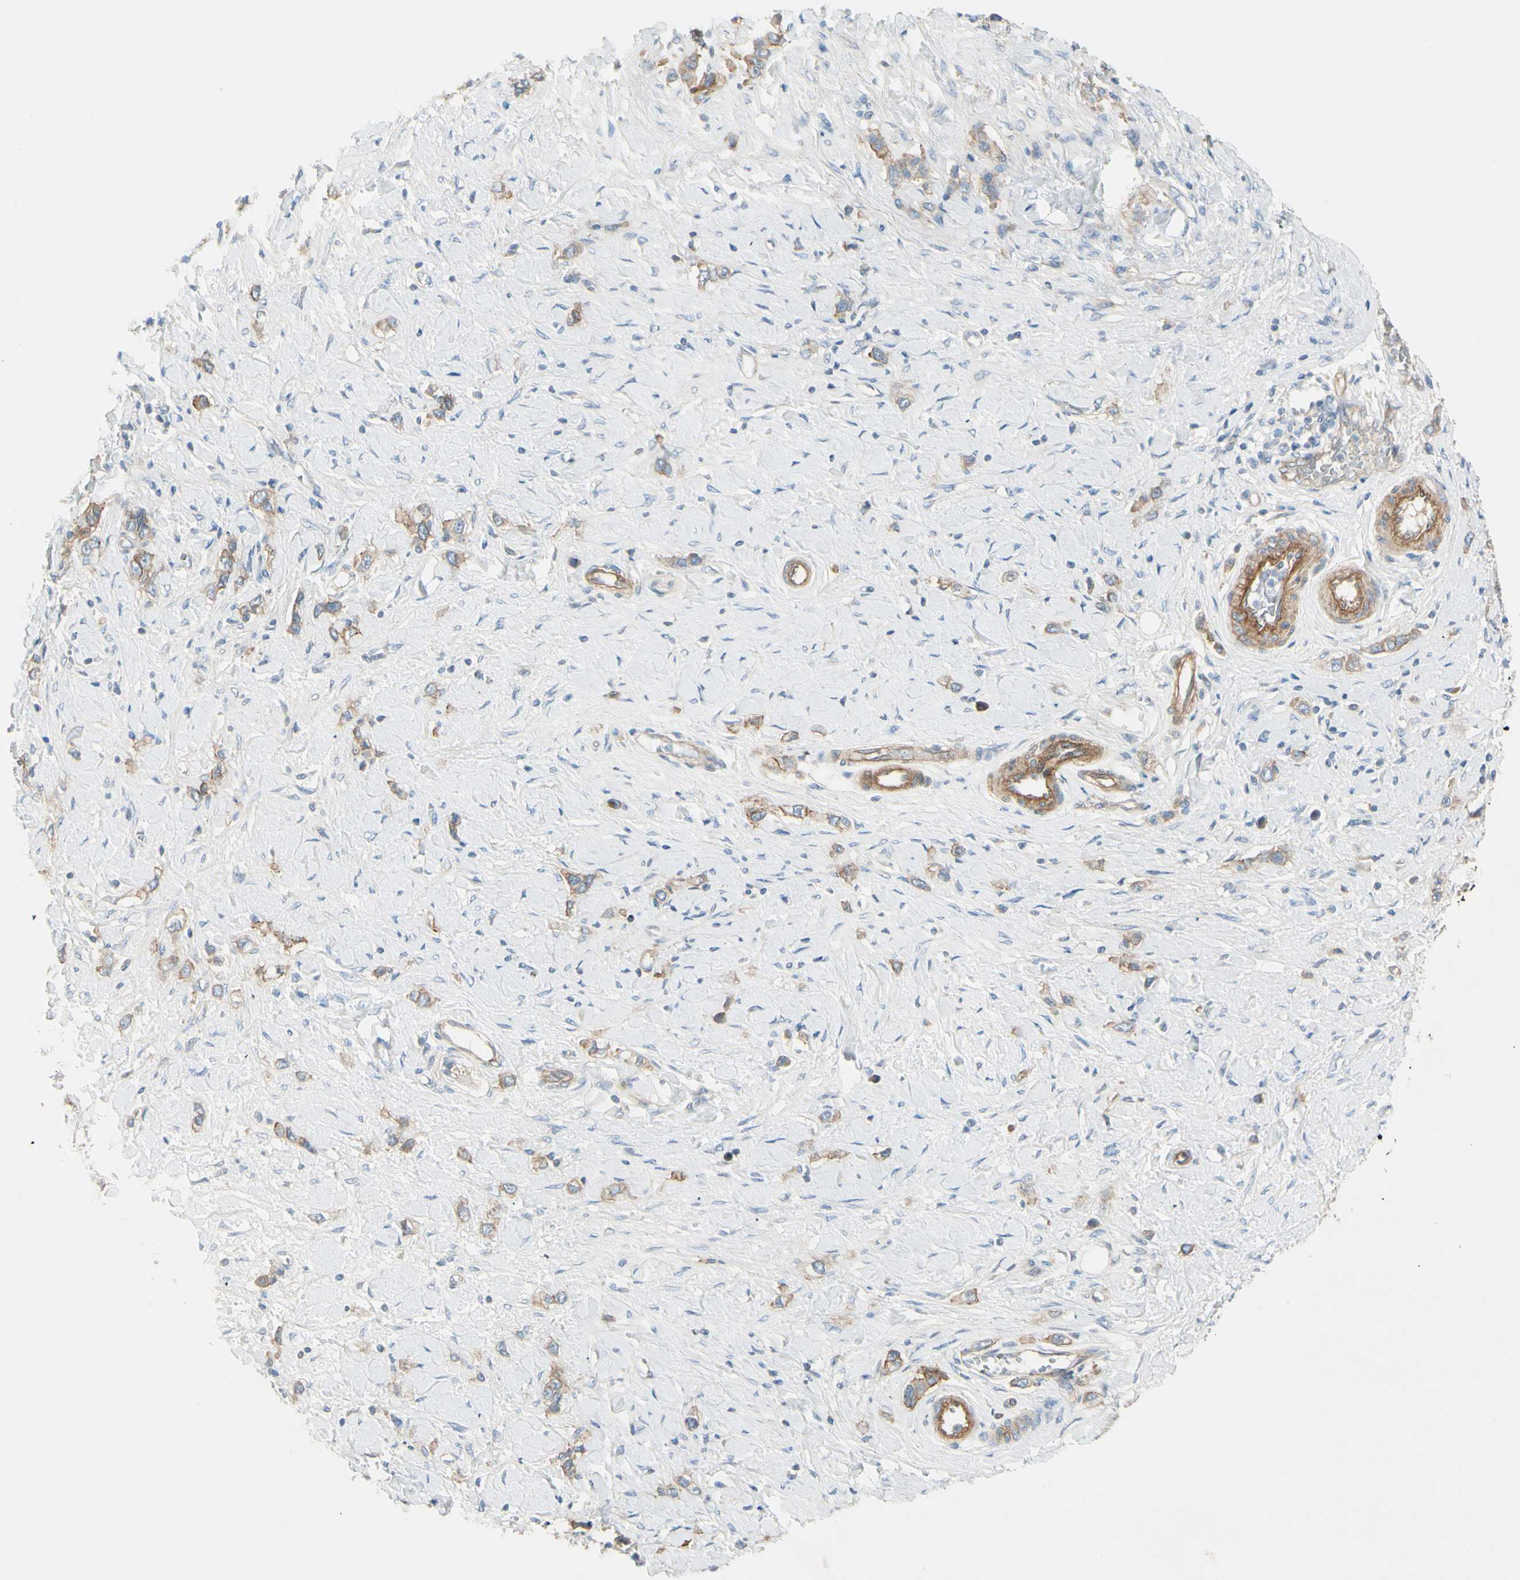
{"staining": {"intensity": "moderate", "quantity": ">75%", "location": "cytoplasmic/membranous"}, "tissue": "stomach cancer", "cell_type": "Tumor cells", "image_type": "cancer", "snomed": [{"axis": "morphology", "description": "Normal tissue, NOS"}, {"axis": "morphology", "description": "Adenocarcinoma, NOS"}, {"axis": "topography", "description": "Stomach, upper"}, {"axis": "topography", "description": "Stomach"}], "caption": "The photomicrograph shows staining of stomach adenocarcinoma, revealing moderate cytoplasmic/membranous protein expression (brown color) within tumor cells. (brown staining indicates protein expression, while blue staining denotes nuclei).", "gene": "ITGA3", "patient": {"sex": "female", "age": 65}}